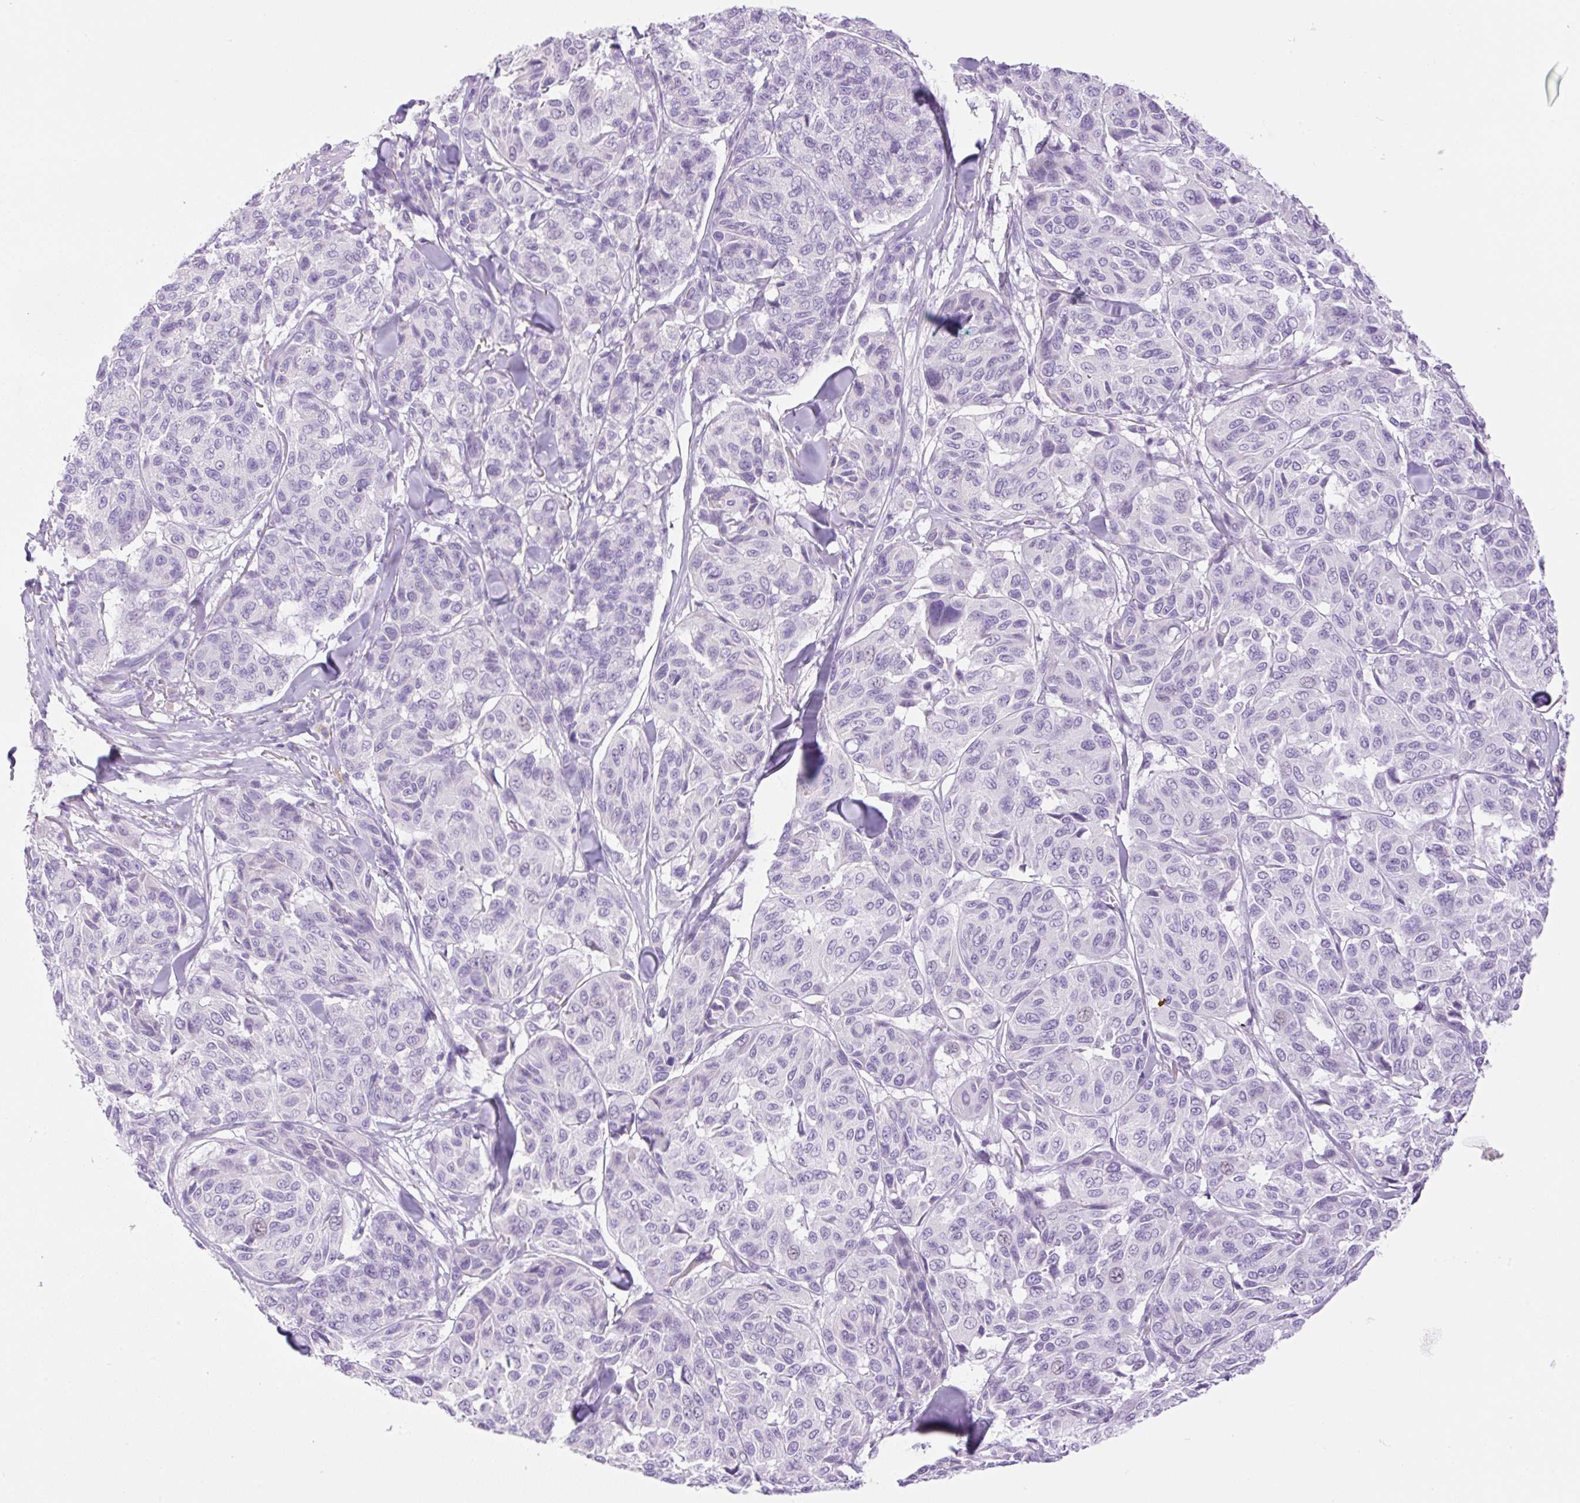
{"staining": {"intensity": "negative", "quantity": "none", "location": "none"}, "tissue": "melanoma", "cell_type": "Tumor cells", "image_type": "cancer", "snomed": [{"axis": "morphology", "description": "Malignant melanoma, NOS"}, {"axis": "topography", "description": "Skin"}], "caption": "Tumor cells show no significant staining in malignant melanoma.", "gene": "PALM3", "patient": {"sex": "female", "age": 66}}